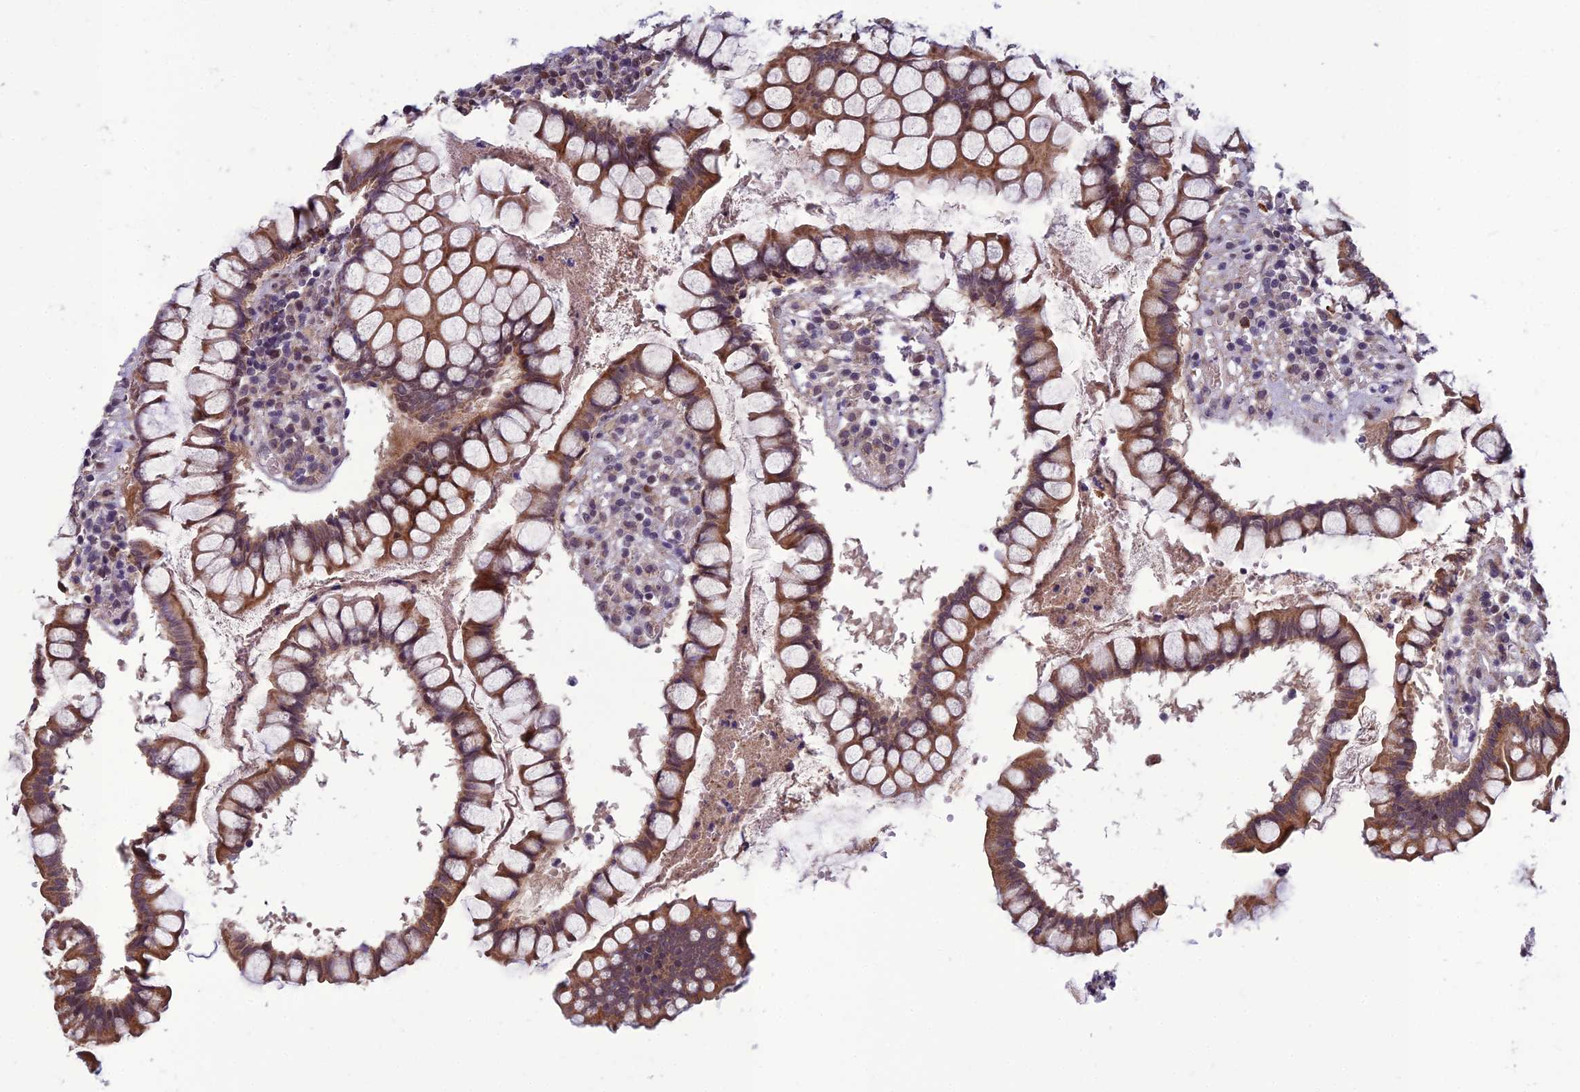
{"staining": {"intensity": "weak", "quantity": "25%-75%", "location": "cytoplasmic/membranous"}, "tissue": "colon", "cell_type": "Endothelial cells", "image_type": "normal", "snomed": [{"axis": "morphology", "description": "Normal tissue, NOS"}, {"axis": "morphology", "description": "Adenocarcinoma, NOS"}, {"axis": "topography", "description": "Colon"}], "caption": "IHC histopathology image of benign colon stained for a protein (brown), which reveals low levels of weak cytoplasmic/membranous positivity in about 25%-75% of endothelial cells.", "gene": "FBRS", "patient": {"sex": "female", "age": 55}}